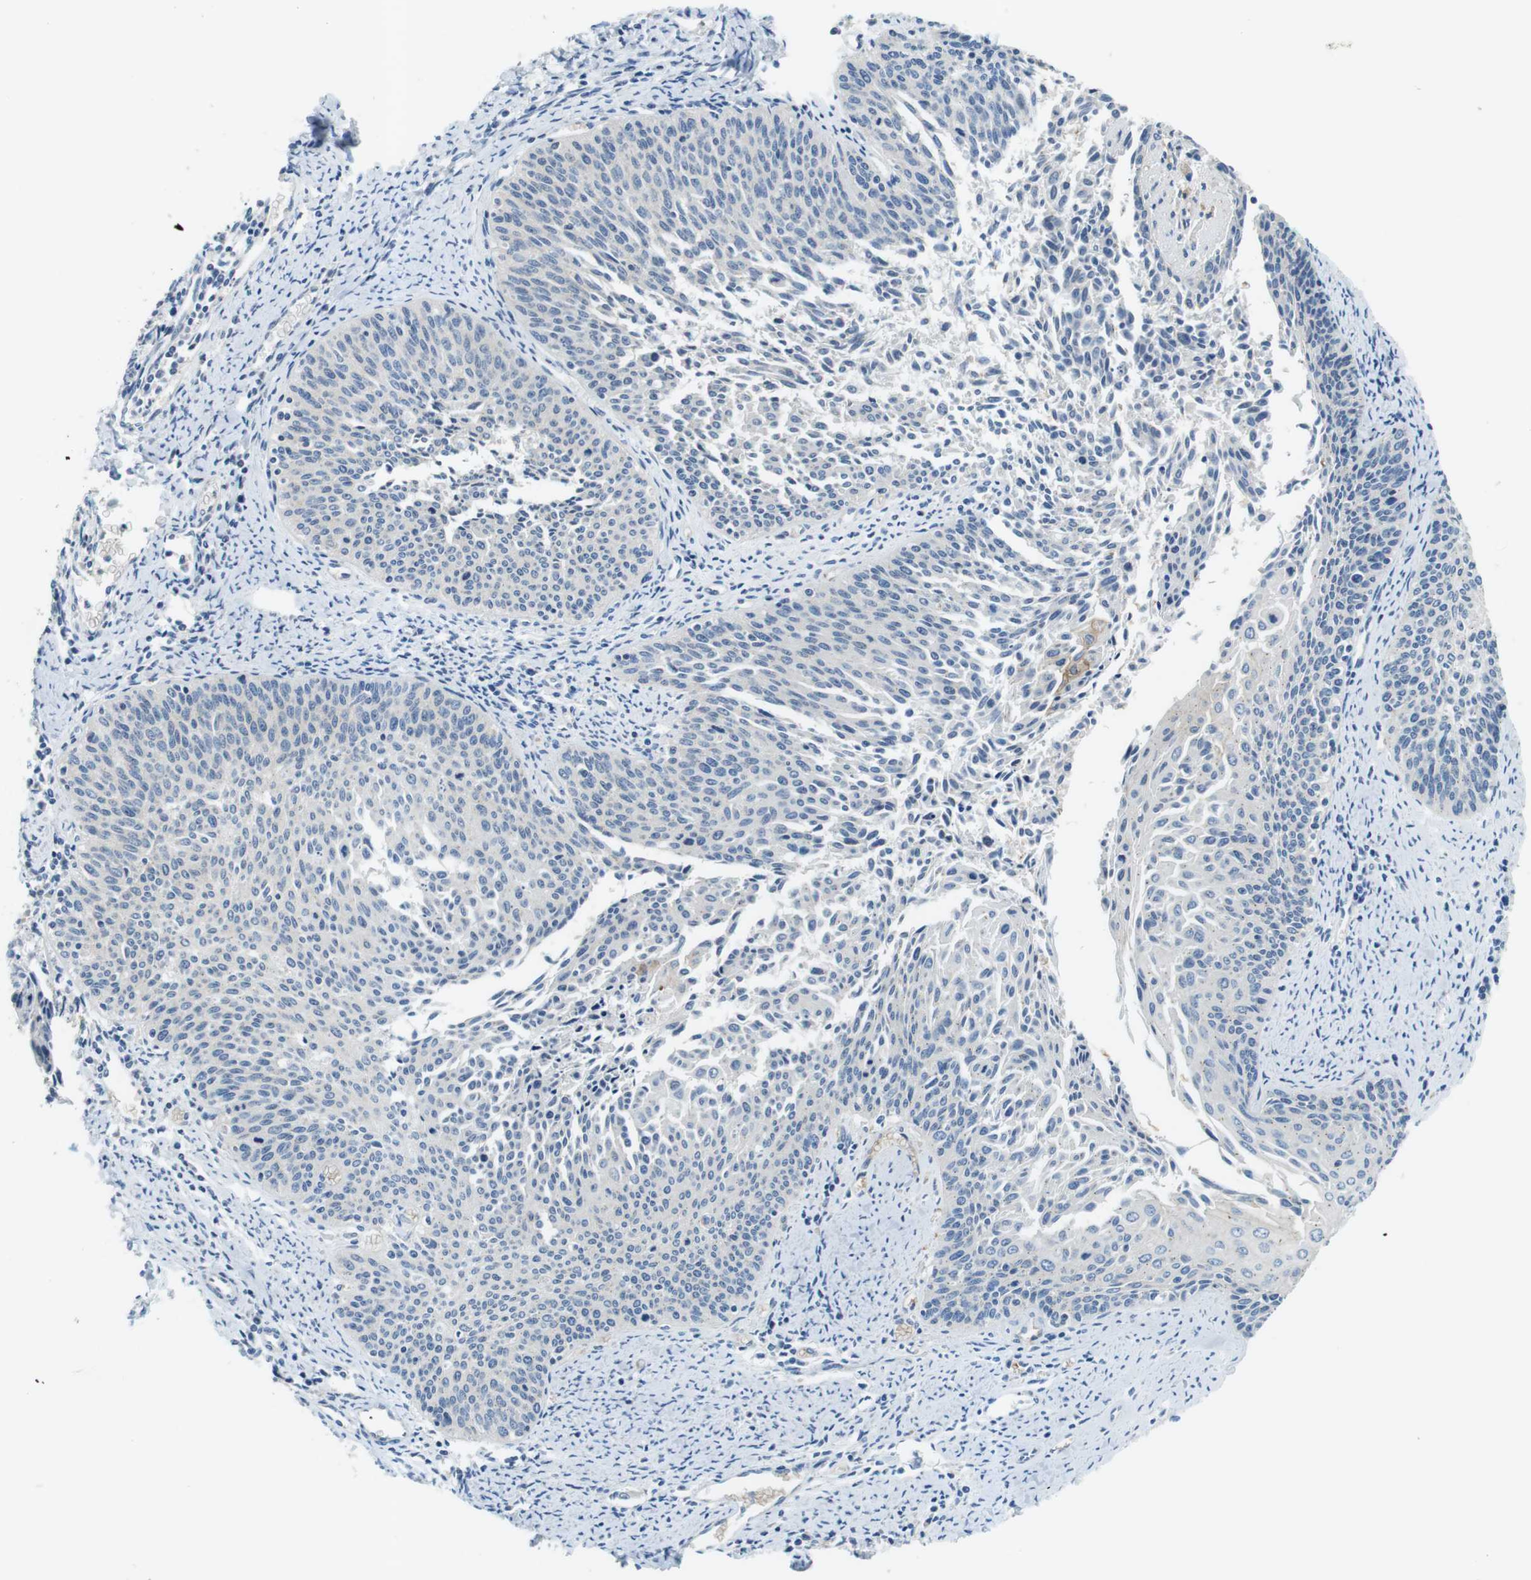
{"staining": {"intensity": "negative", "quantity": "none", "location": "none"}, "tissue": "cervical cancer", "cell_type": "Tumor cells", "image_type": "cancer", "snomed": [{"axis": "morphology", "description": "Squamous cell carcinoma, NOS"}, {"axis": "topography", "description": "Cervix"}], "caption": "DAB immunohistochemical staining of cervical squamous cell carcinoma reveals no significant staining in tumor cells.", "gene": "TYW1", "patient": {"sex": "female", "age": 55}}